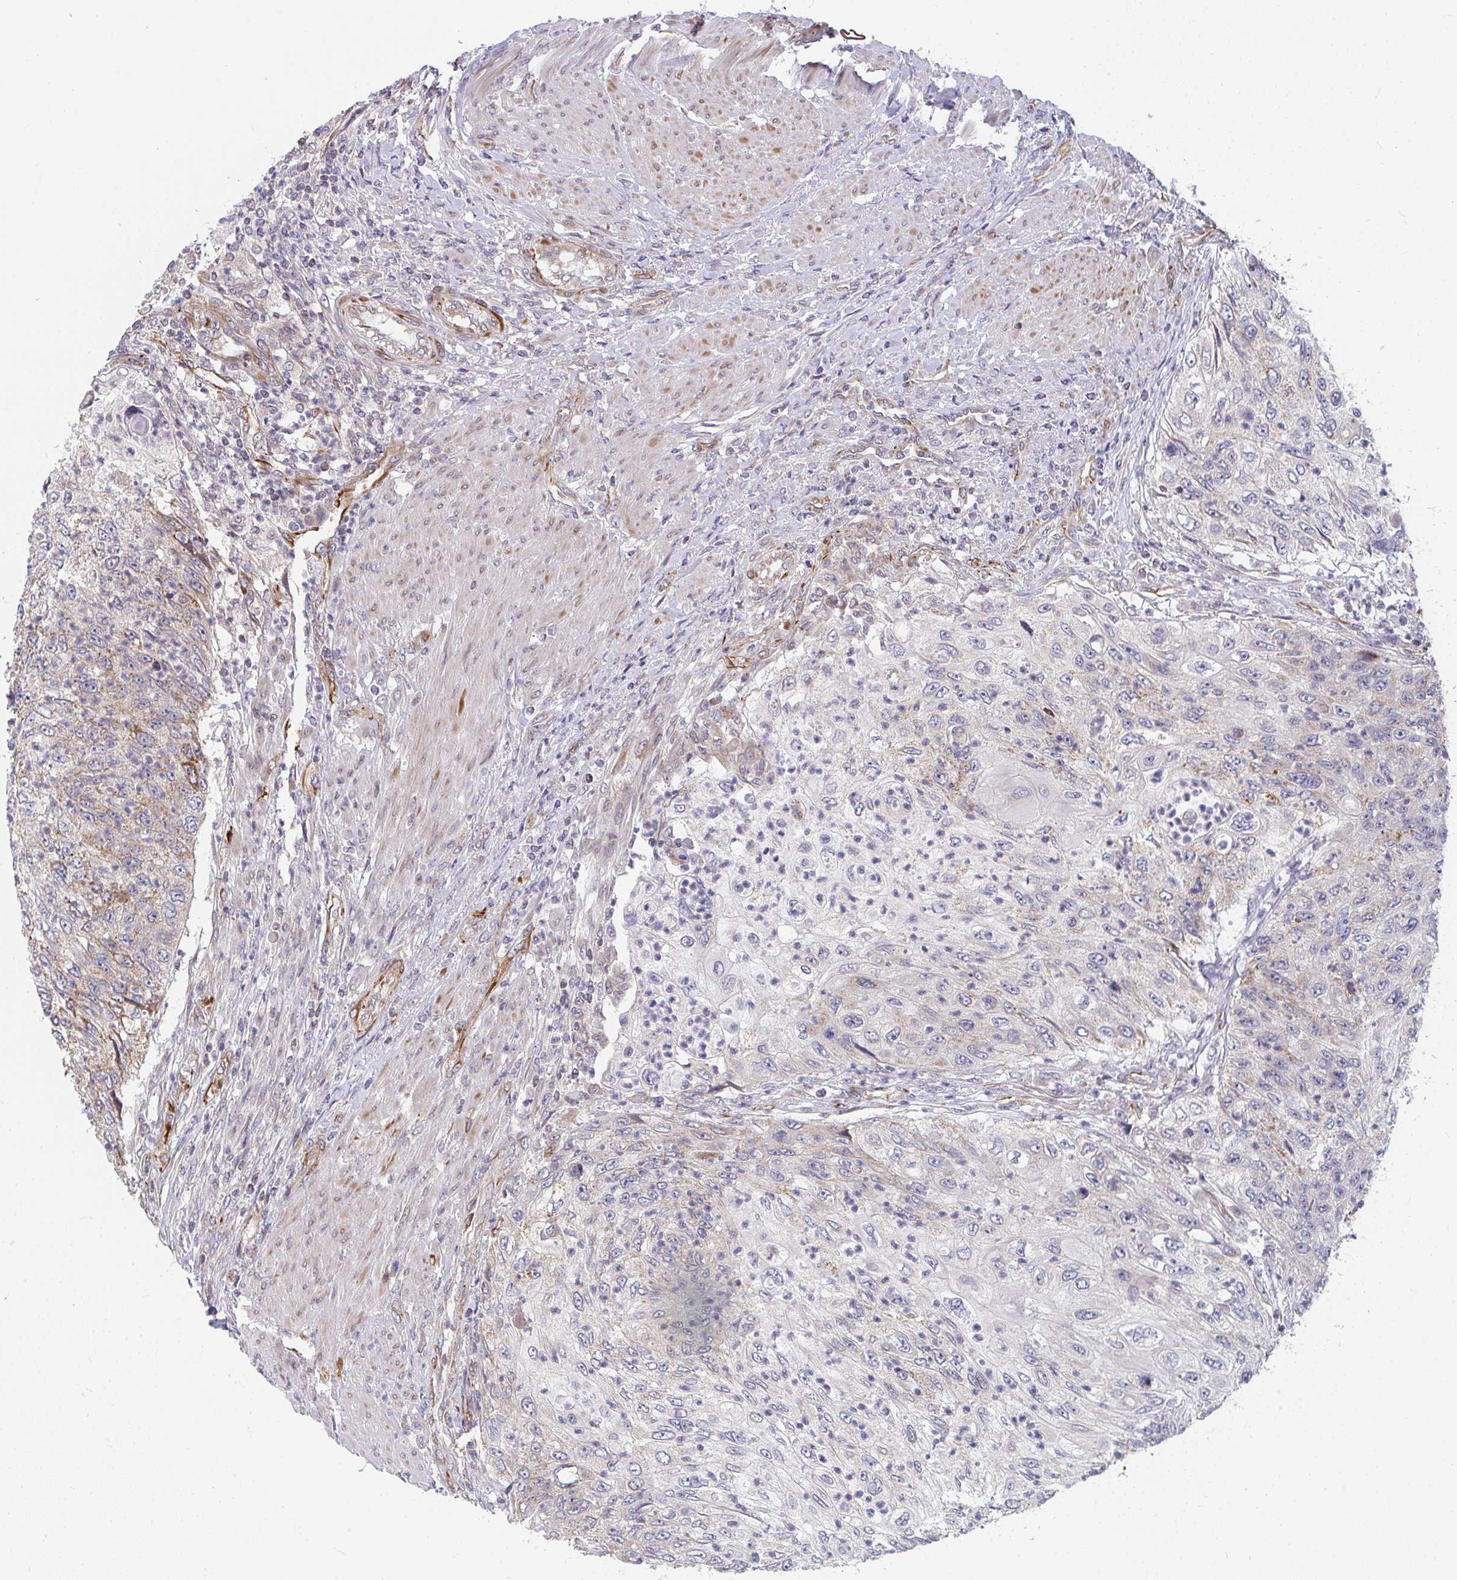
{"staining": {"intensity": "weak", "quantity": "<25%", "location": "cytoplasmic/membranous"}, "tissue": "urothelial cancer", "cell_type": "Tumor cells", "image_type": "cancer", "snomed": [{"axis": "morphology", "description": "Urothelial carcinoma, High grade"}, {"axis": "topography", "description": "Urinary bladder"}], "caption": "Urothelial cancer was stained to show a protein in brown. There is no significant staining in tumor cells.", "gene": "EIF1AD", "patient": {"sex": "female", "age": 60}}